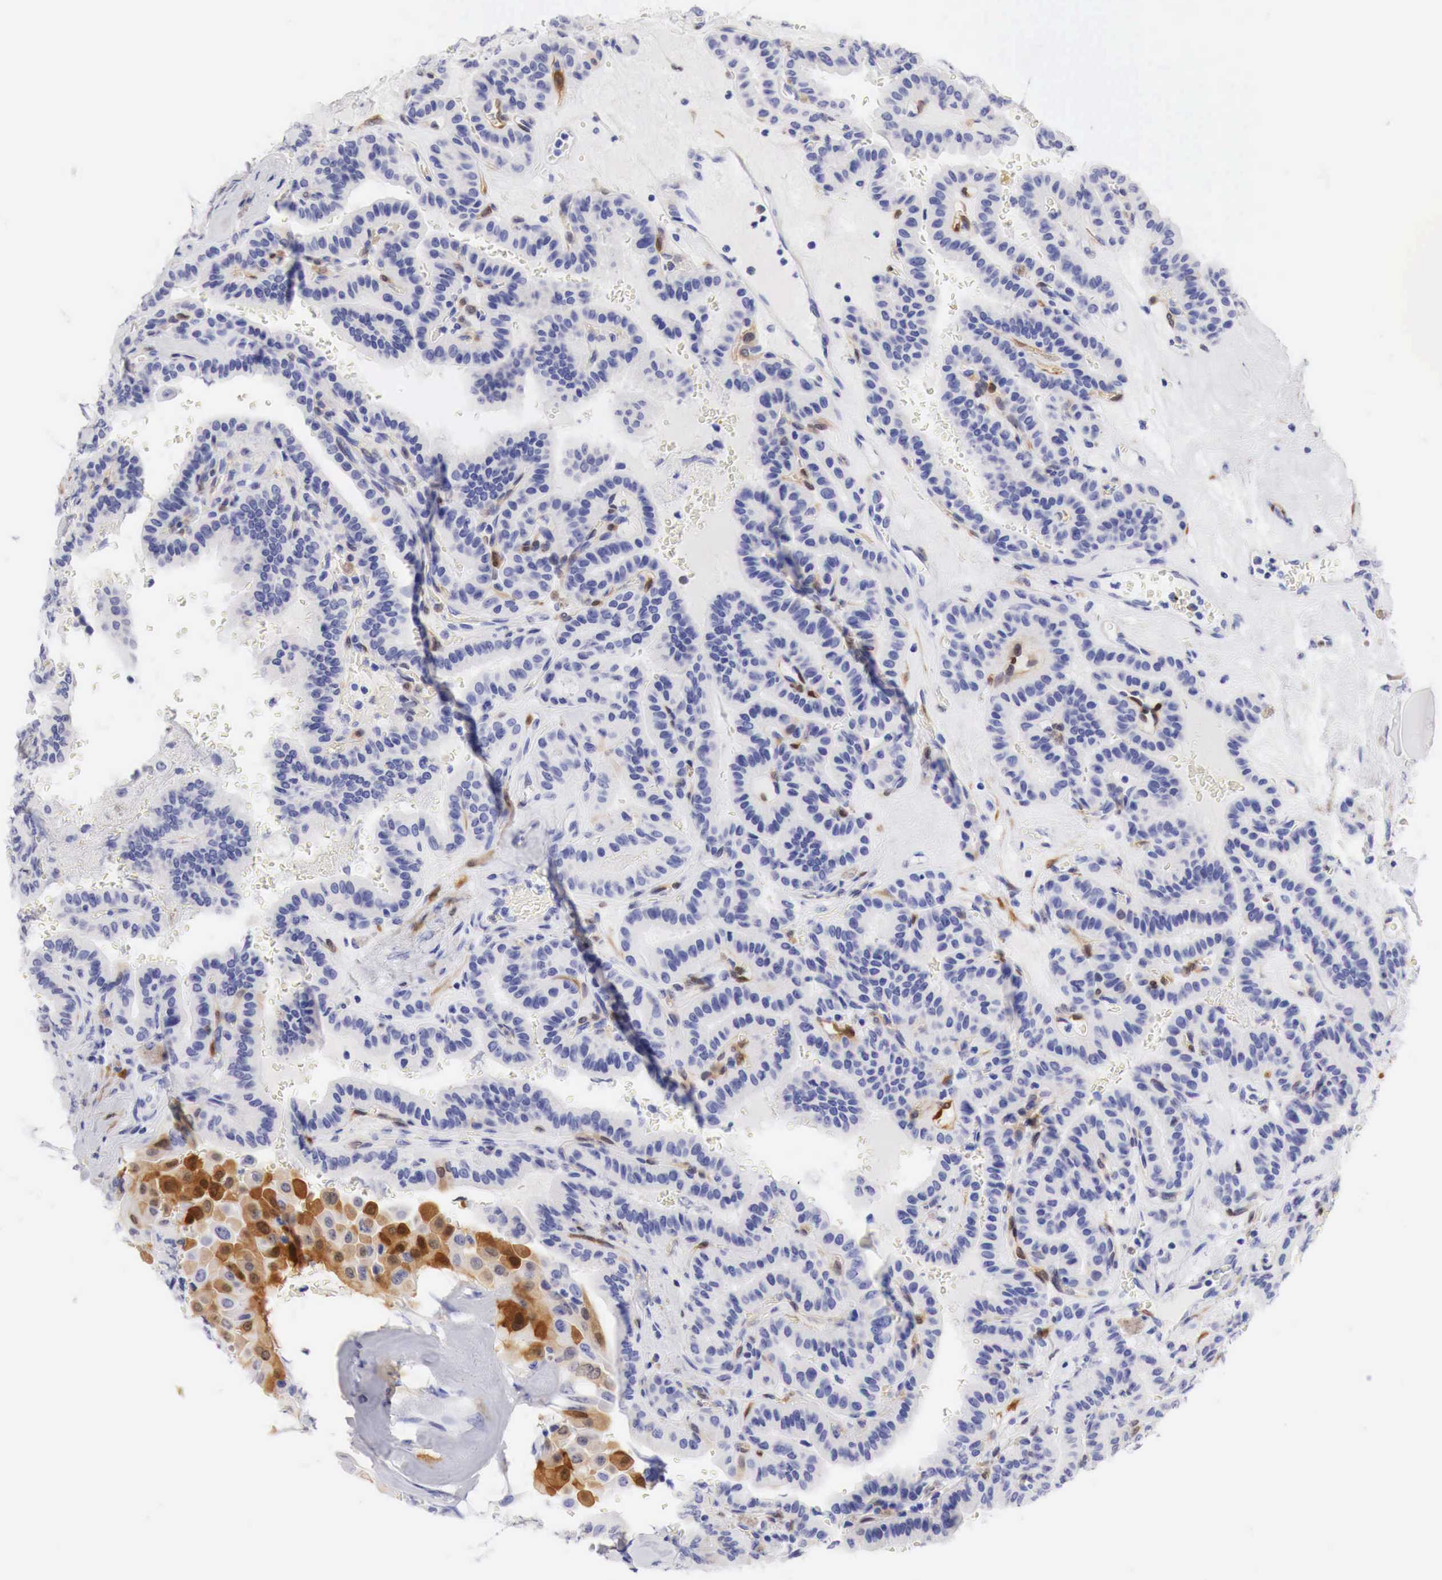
{"staining": {"intensity": "moderate", "quantity": "<25%", "location": "cytoplasmic/membranous"}, "tissue": "thyroid cancer", "cell_type": "Tumor cells", "image_type": "cancer", "snomed": [{"axis": "morphology", "description": "Papillary adenocarcinoma, NOS"}, {"axis": "topography", "description": "Thyroid gland"}], "caption": "Thyroid papillary adenocarcinoma stained with a protein marker shows moderate staining in tumor cells.", "gene": "CDKN2A", "patient": {"sex": "male", "age": 87}}